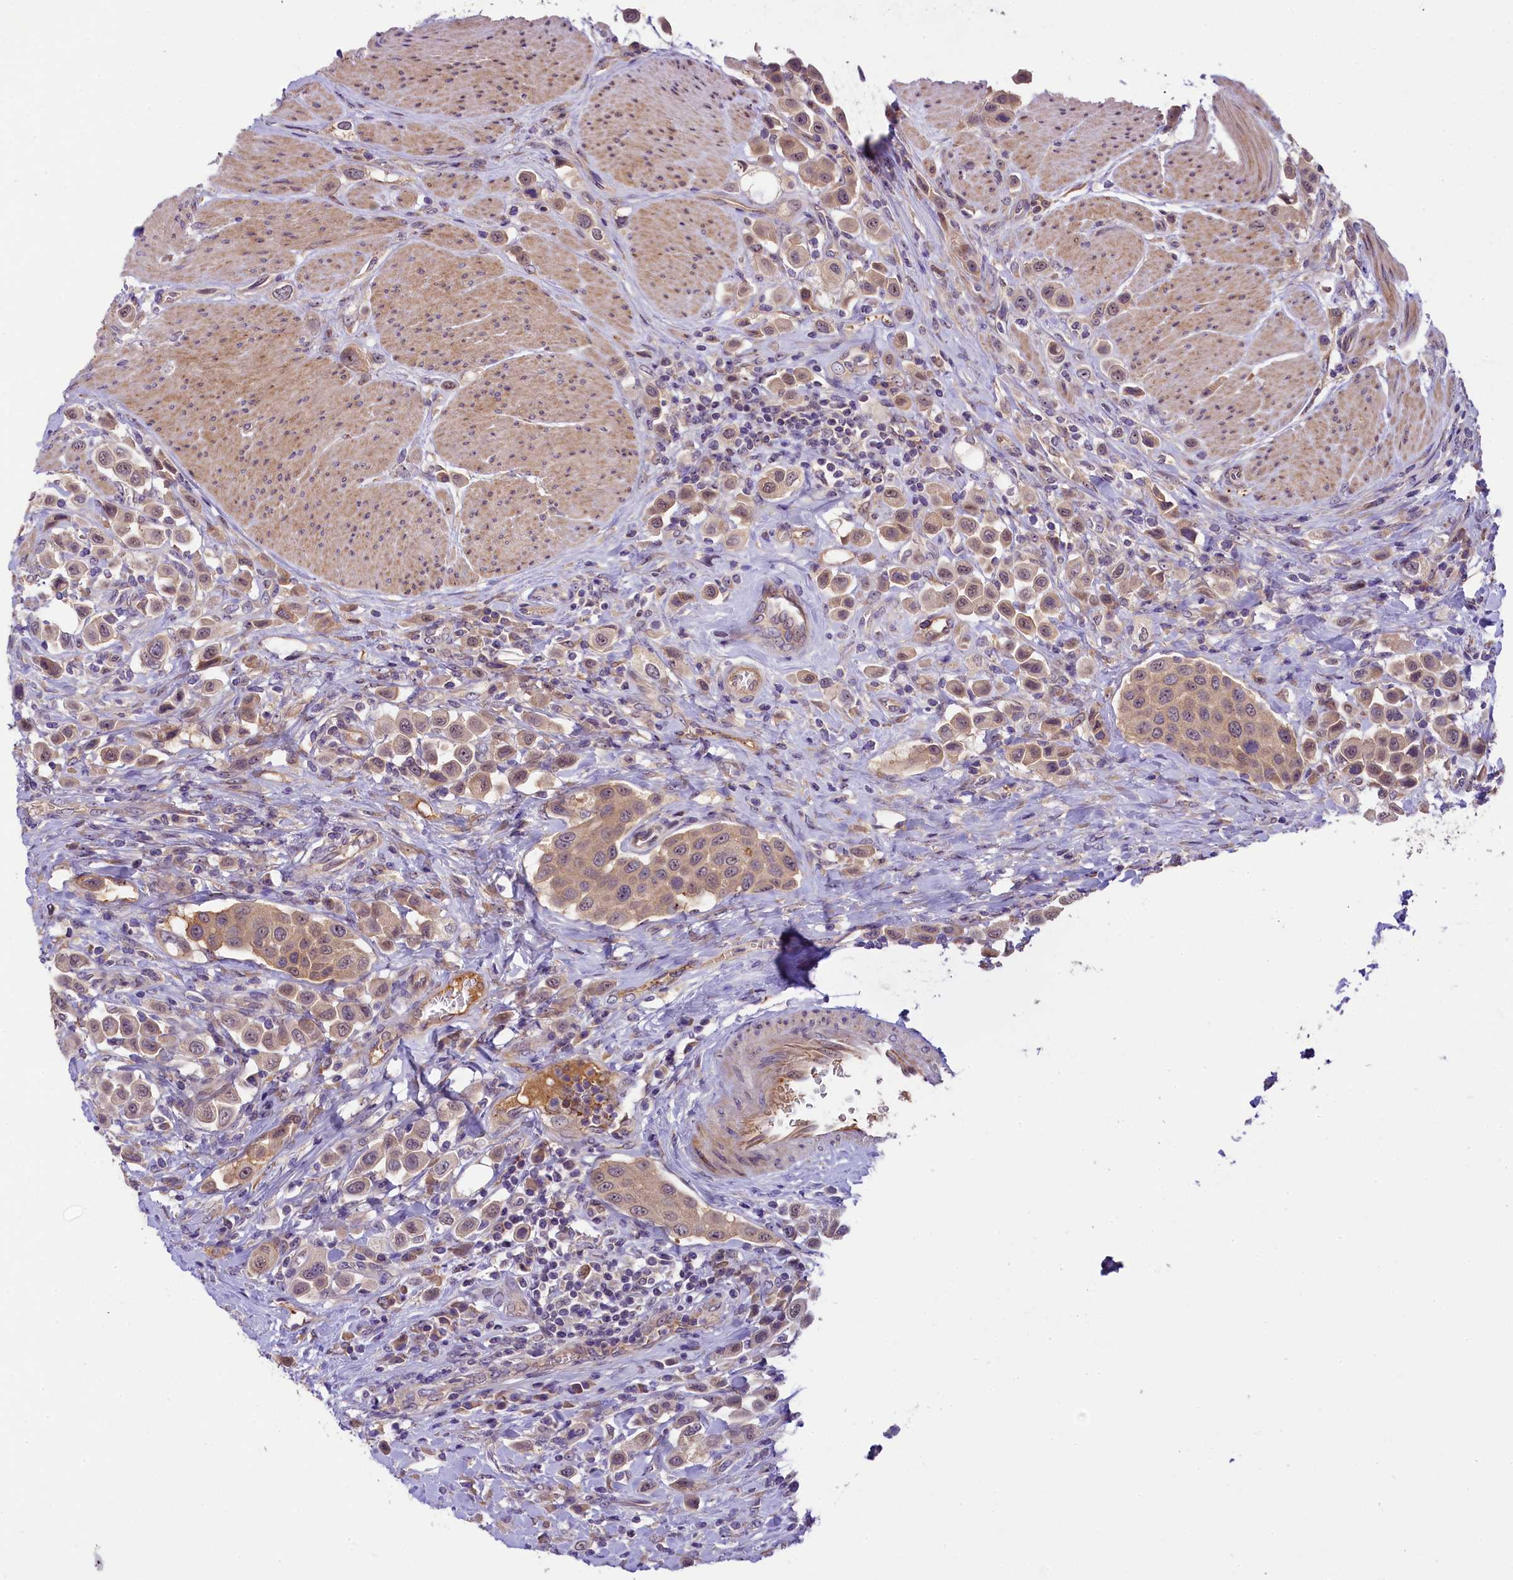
{"staining": {"intensity": "moderate", "quantity": ">75%", "location": "cytoplasmic/membranous"}, "tissue": "urothelial cancer", "cell_type": "Tumor cells", "image_type": "cancer", "snomed": [{"axis": "morphology", "description": "Urothelial carcinoma, High grade"}, {"axis": "topography", "description": "Urinary bladder"}], "caption": "Immunohistochemistry of human urothelial carcinoma (high-grade) shows medium levels of moderate cytoplasmic/membranous expression in about >75% of tumor cells. The protein is stained brown, and the nuclei are stained in blue (DAB (3,3'-diaminobenzidine) IHC with brightfield microscopy, high magnification).", "gene": "UBXN6", "patient": {"sex": "male", "age": 50}}